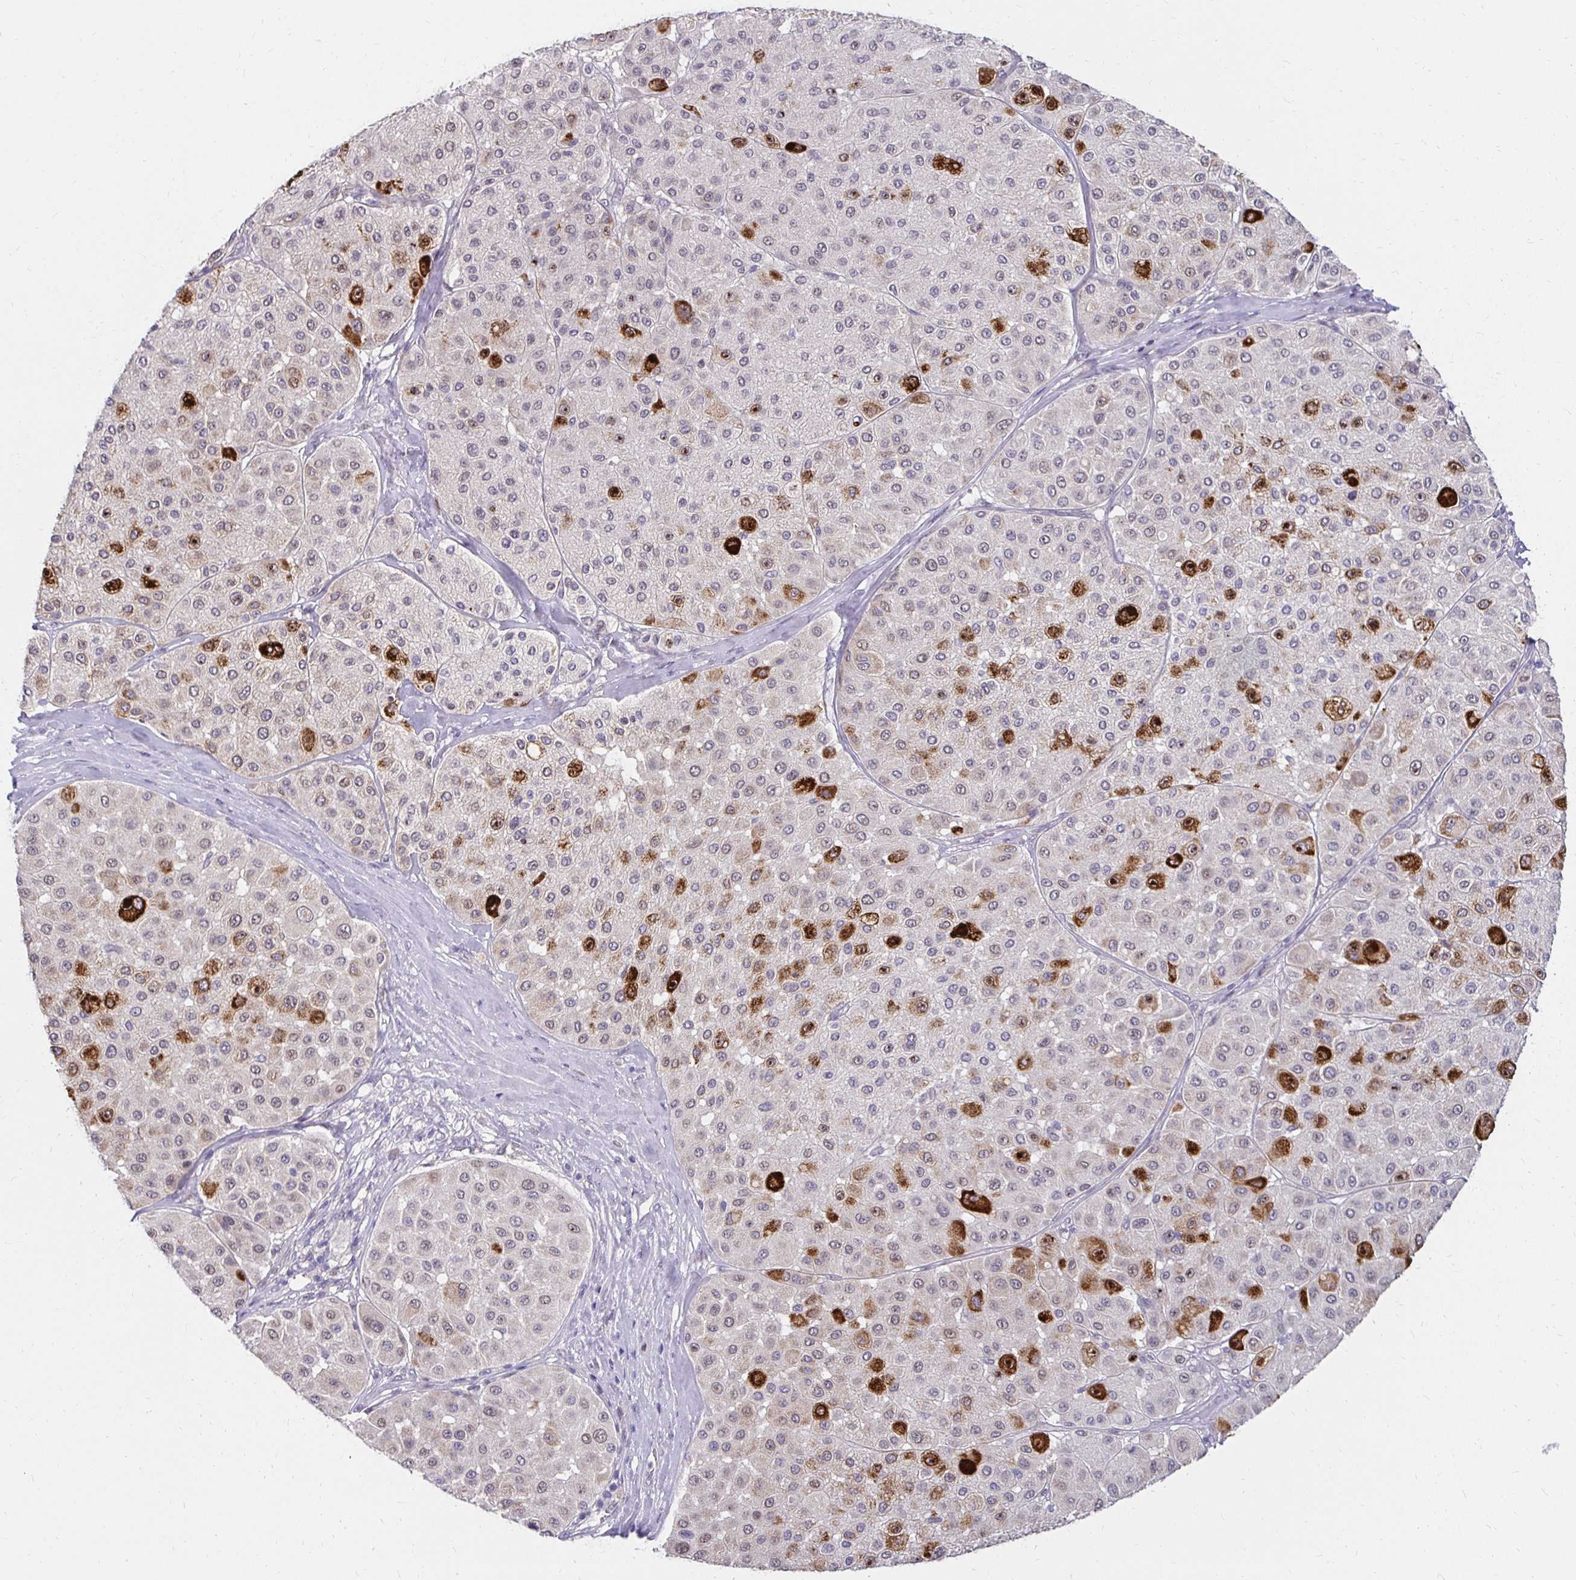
{"staining": {"intensity": "negative", "quantity": "none", "location": "none"}, "tissue": "melanoma", "cell_type": "Tumor cells", "image_type": "cancer", "snomed": [{"axis": "morphology", "description": "Malignant melanoma, Metastatic site"}, {"axis": "topography", "description": "Smooth muscle"}], "caption": "An IHC micrograph of melanoma is shown. There is no staining in tumor cells of melanoma.", "gene": "PADI2", "patient": {"sex": "male", "age": 41}}